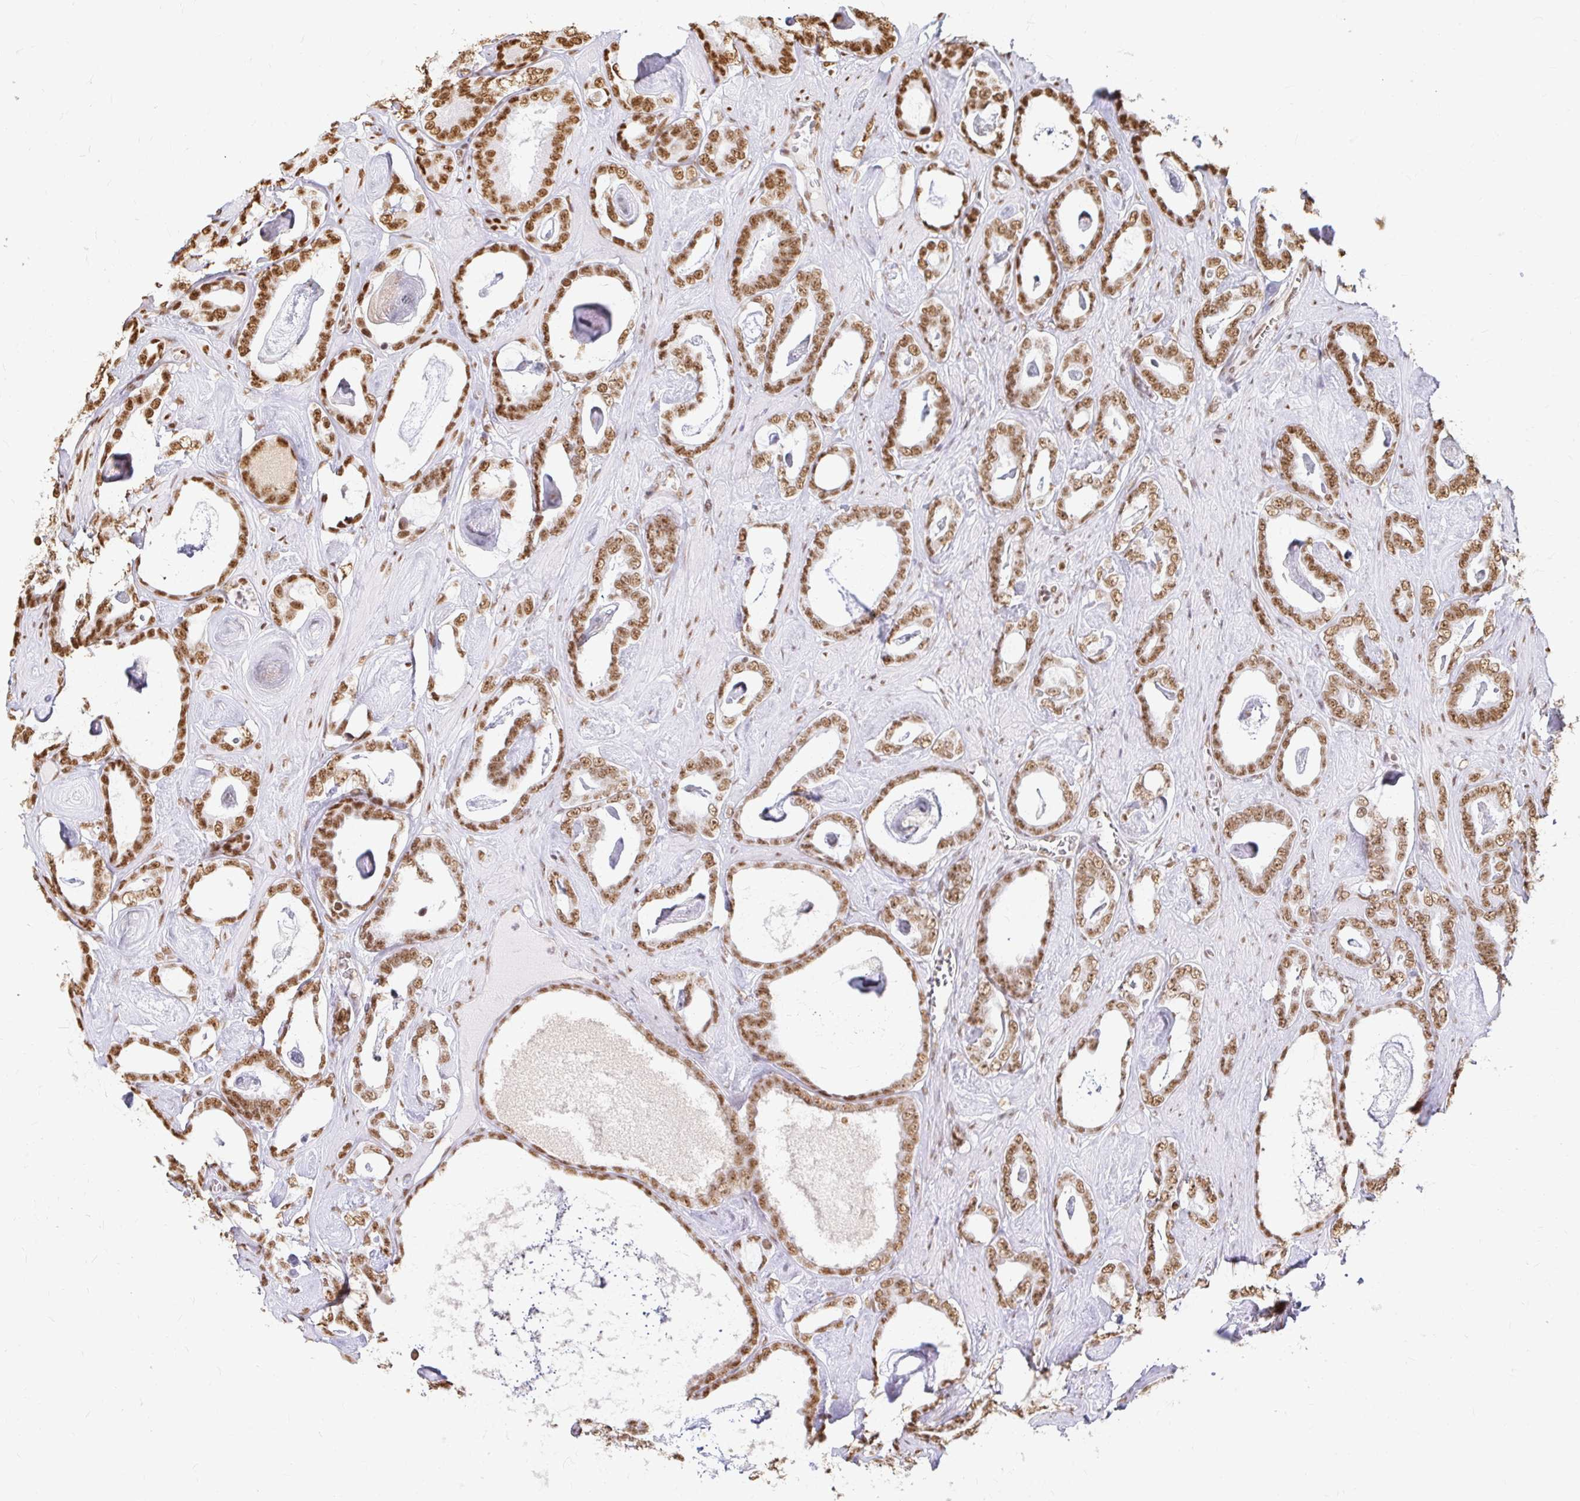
{"staining": {"intensity": "moderate", "quantity": ">75%", "location": "nuclear"}, "tissue": "prostate cancer", "cell_type": "Tumor cells", "image_type": "cancer", "snomed": [{"axis": "morphology", "description": "Adenocarcinoma, High grade"}, {"axis": "topography", "description": "Prostate"}], "caption": "Protein analysis of prostate adenocarcinoma (high-grade) tissue reveals moderate nuclear positivity in about >75% of tumor cells.", "gene": "HNRNPU", "patient": {"sex": "male", "age": 63}}